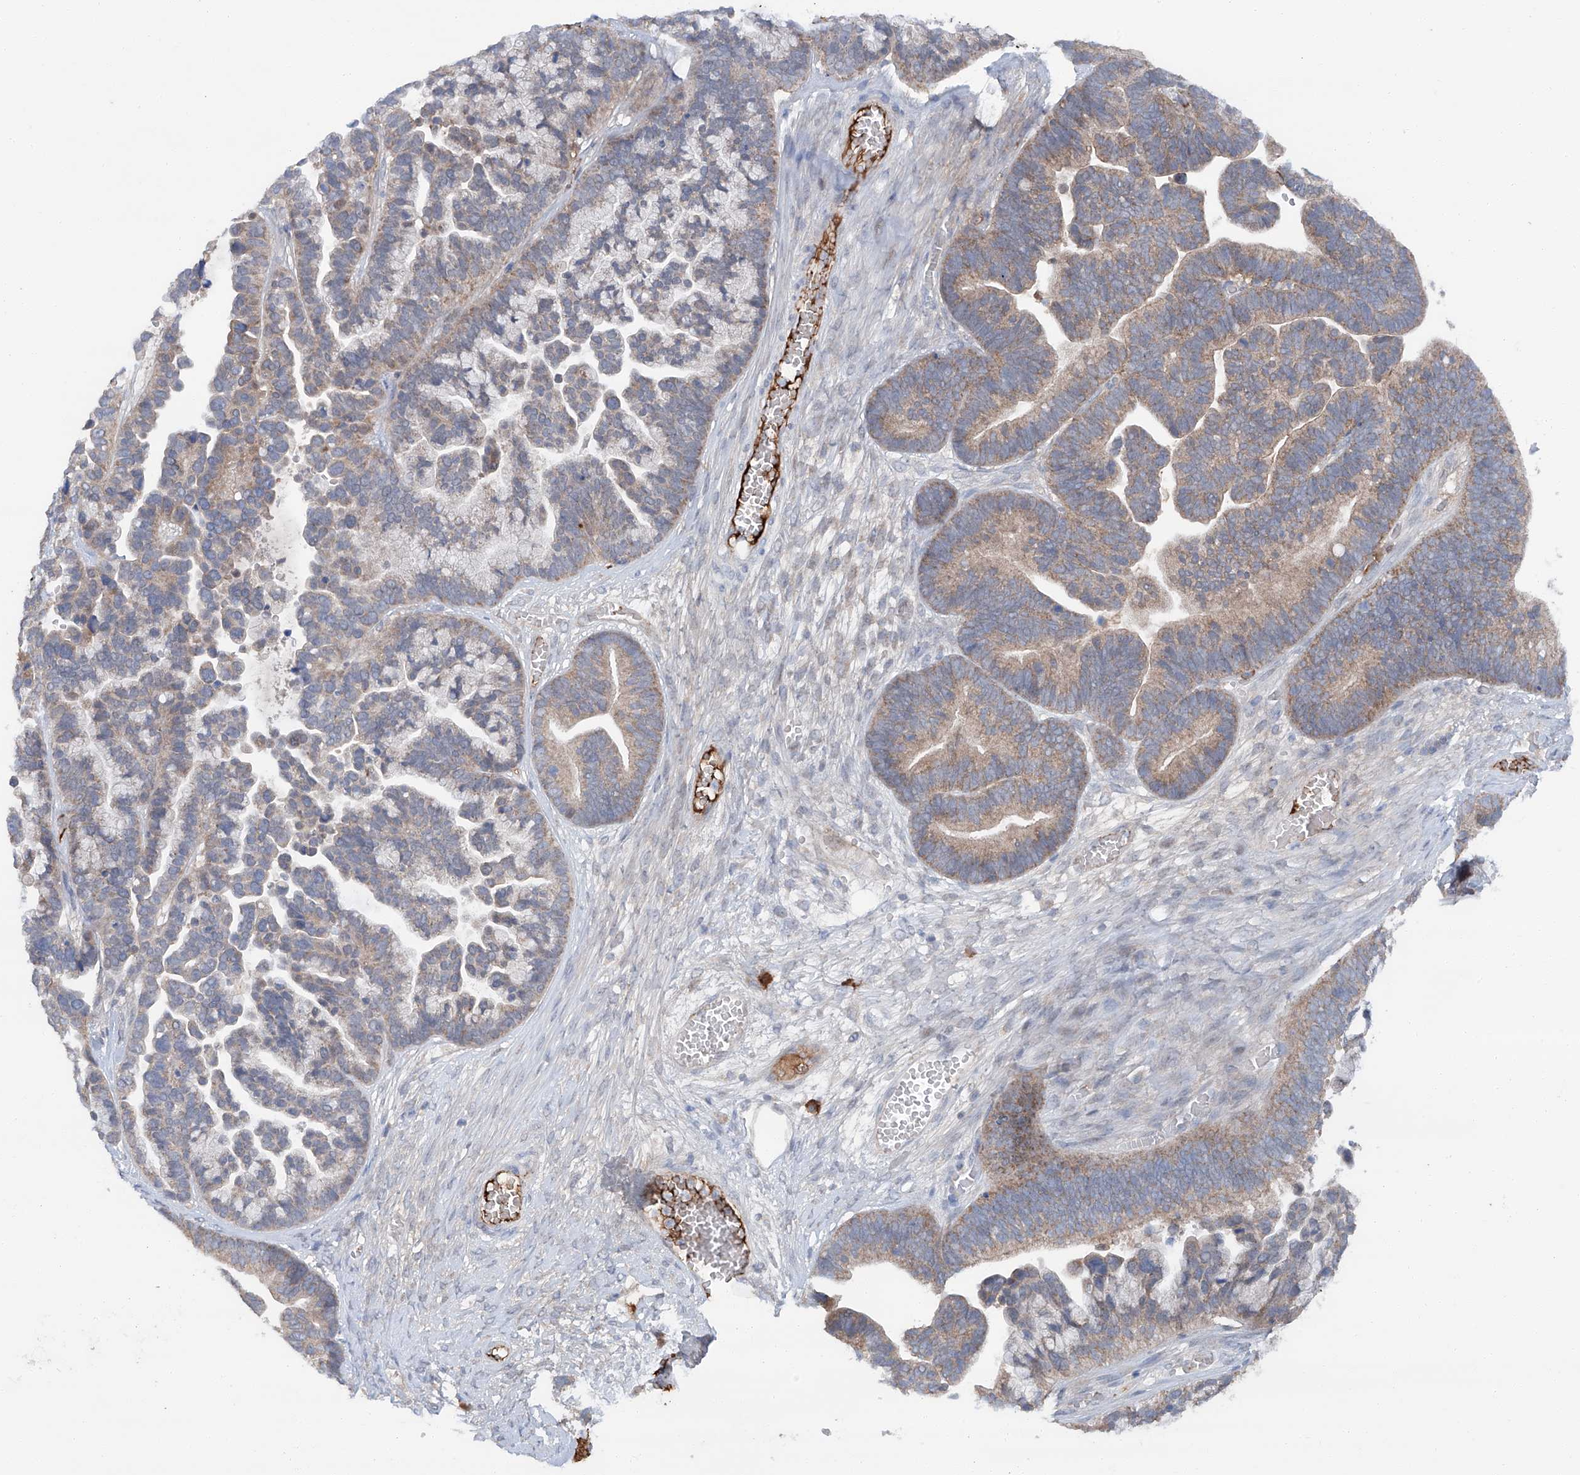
{"staining": {"intensity": "moderate", "quantity": "25%-75%", "location": "cytoplasmic/membranous"}, "tissue": "ovarian cancer", "cell_type": "Tumor cells", "image_type": "cancer", "snomed": [{"axis": "morphology", "description": "Cystadenocarcinoma, serous, NOS"}, {"axis": "topography", "description": "Ovary"}], "caption": "Serous cystadenocarcinoma (ovarian) stained with immunohistochemistry shows moderate cytoplasmic/membranous expression in approximately 25%-75% of tumor cells.", "gene": "SIX4", "patient": {"sex": "female", "age": 56}}